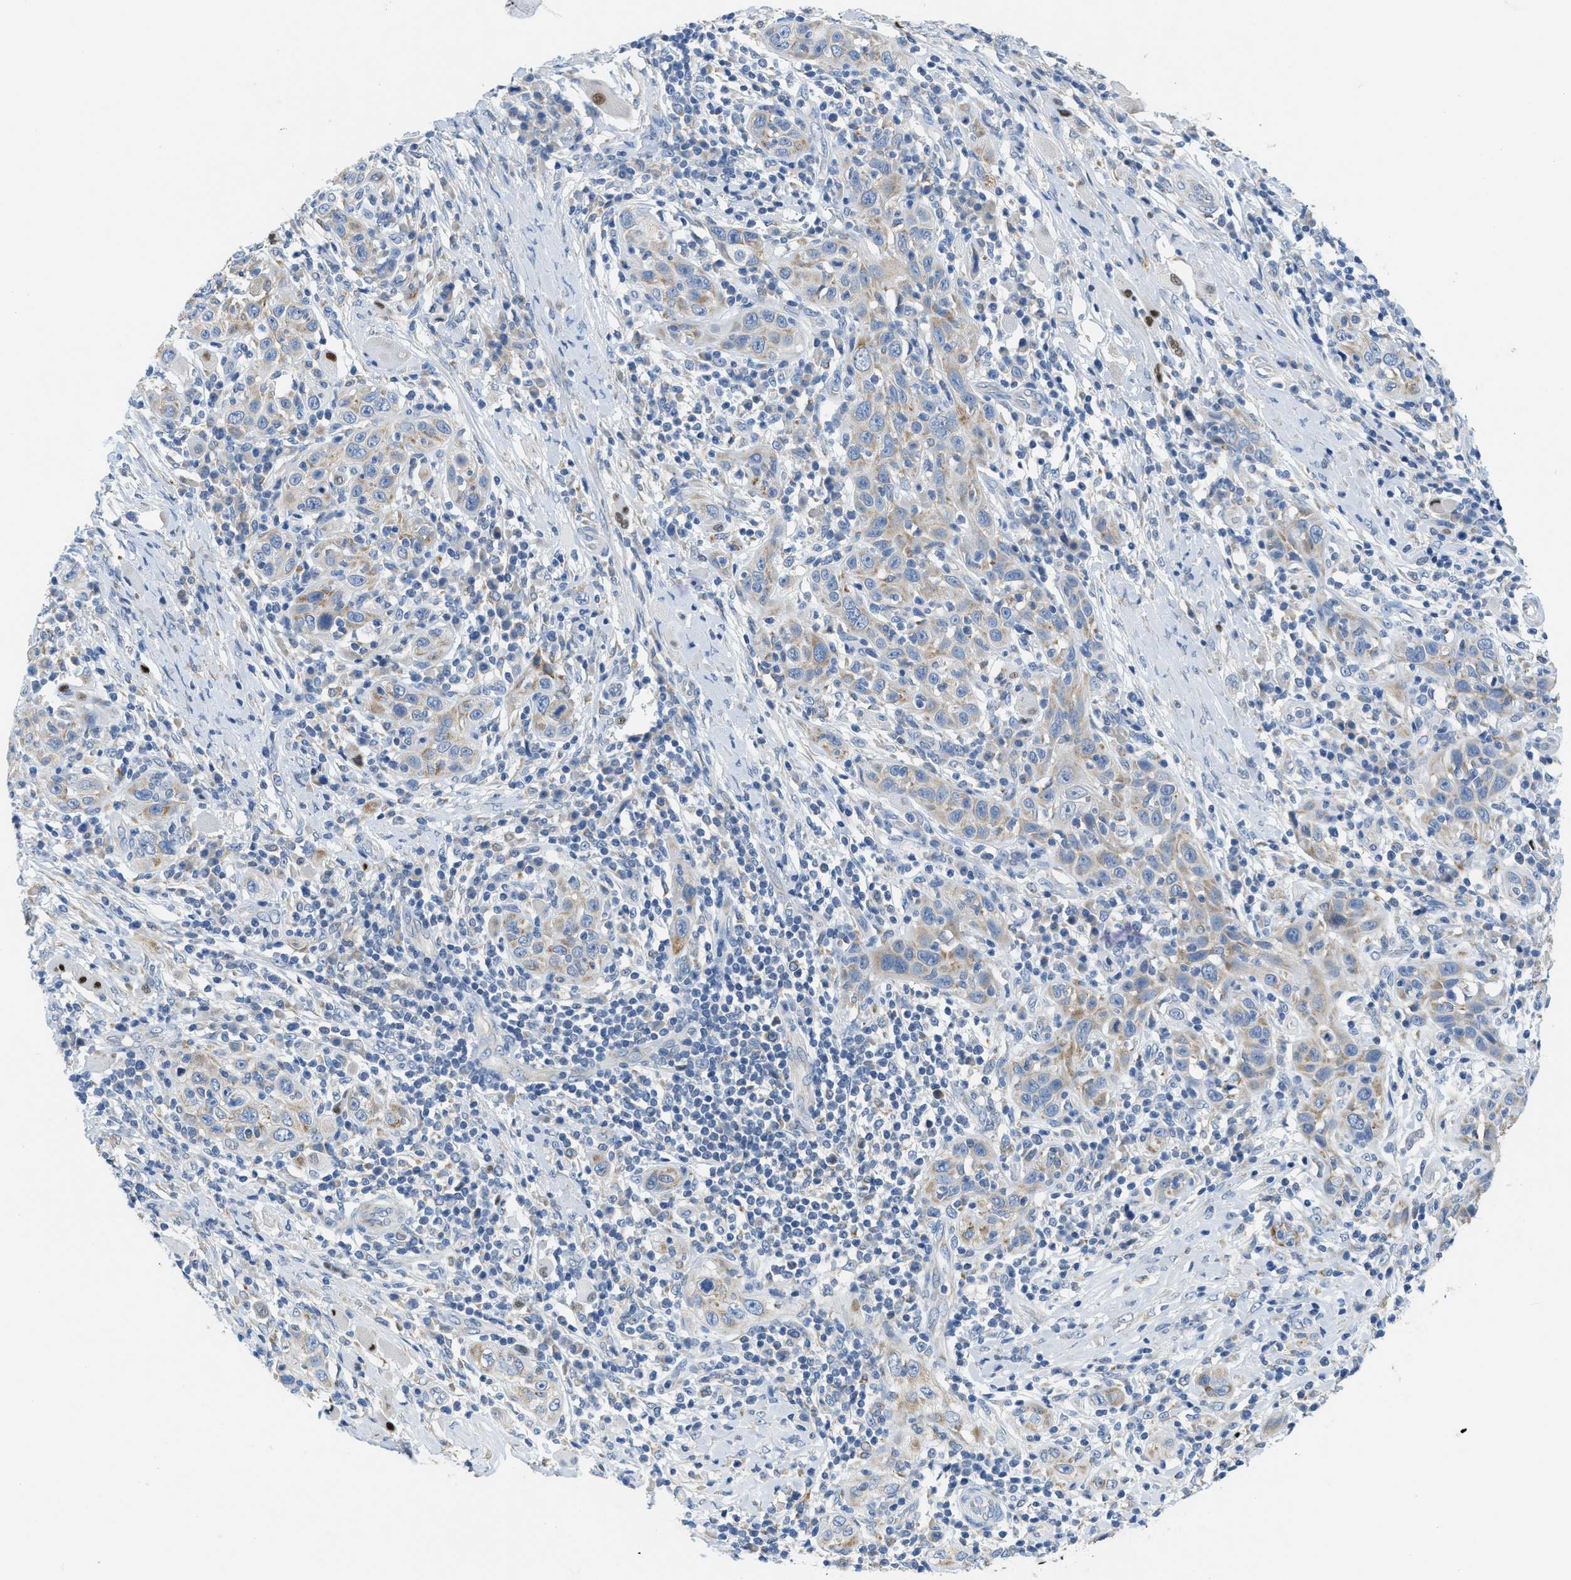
{"staining": {"intensity": "weak", "quantity": "<25%", "location": "cytoplasmic/membranous"}, "tissue": "skin cancer", "cell_type": "Tumor cells", "image_type": "cancer", "snomed": [{"axis": "morphology", "description": "Squamous cell carcinoma, NOS"}, {"axis": "topography", "description": "Skin"}], "caption": "There is no significant expression in tumor cells of skin cancer (squamous cell carcinoma).", "gene": "PTDSS1", "patient": {"sex": "female", "age": 88}}